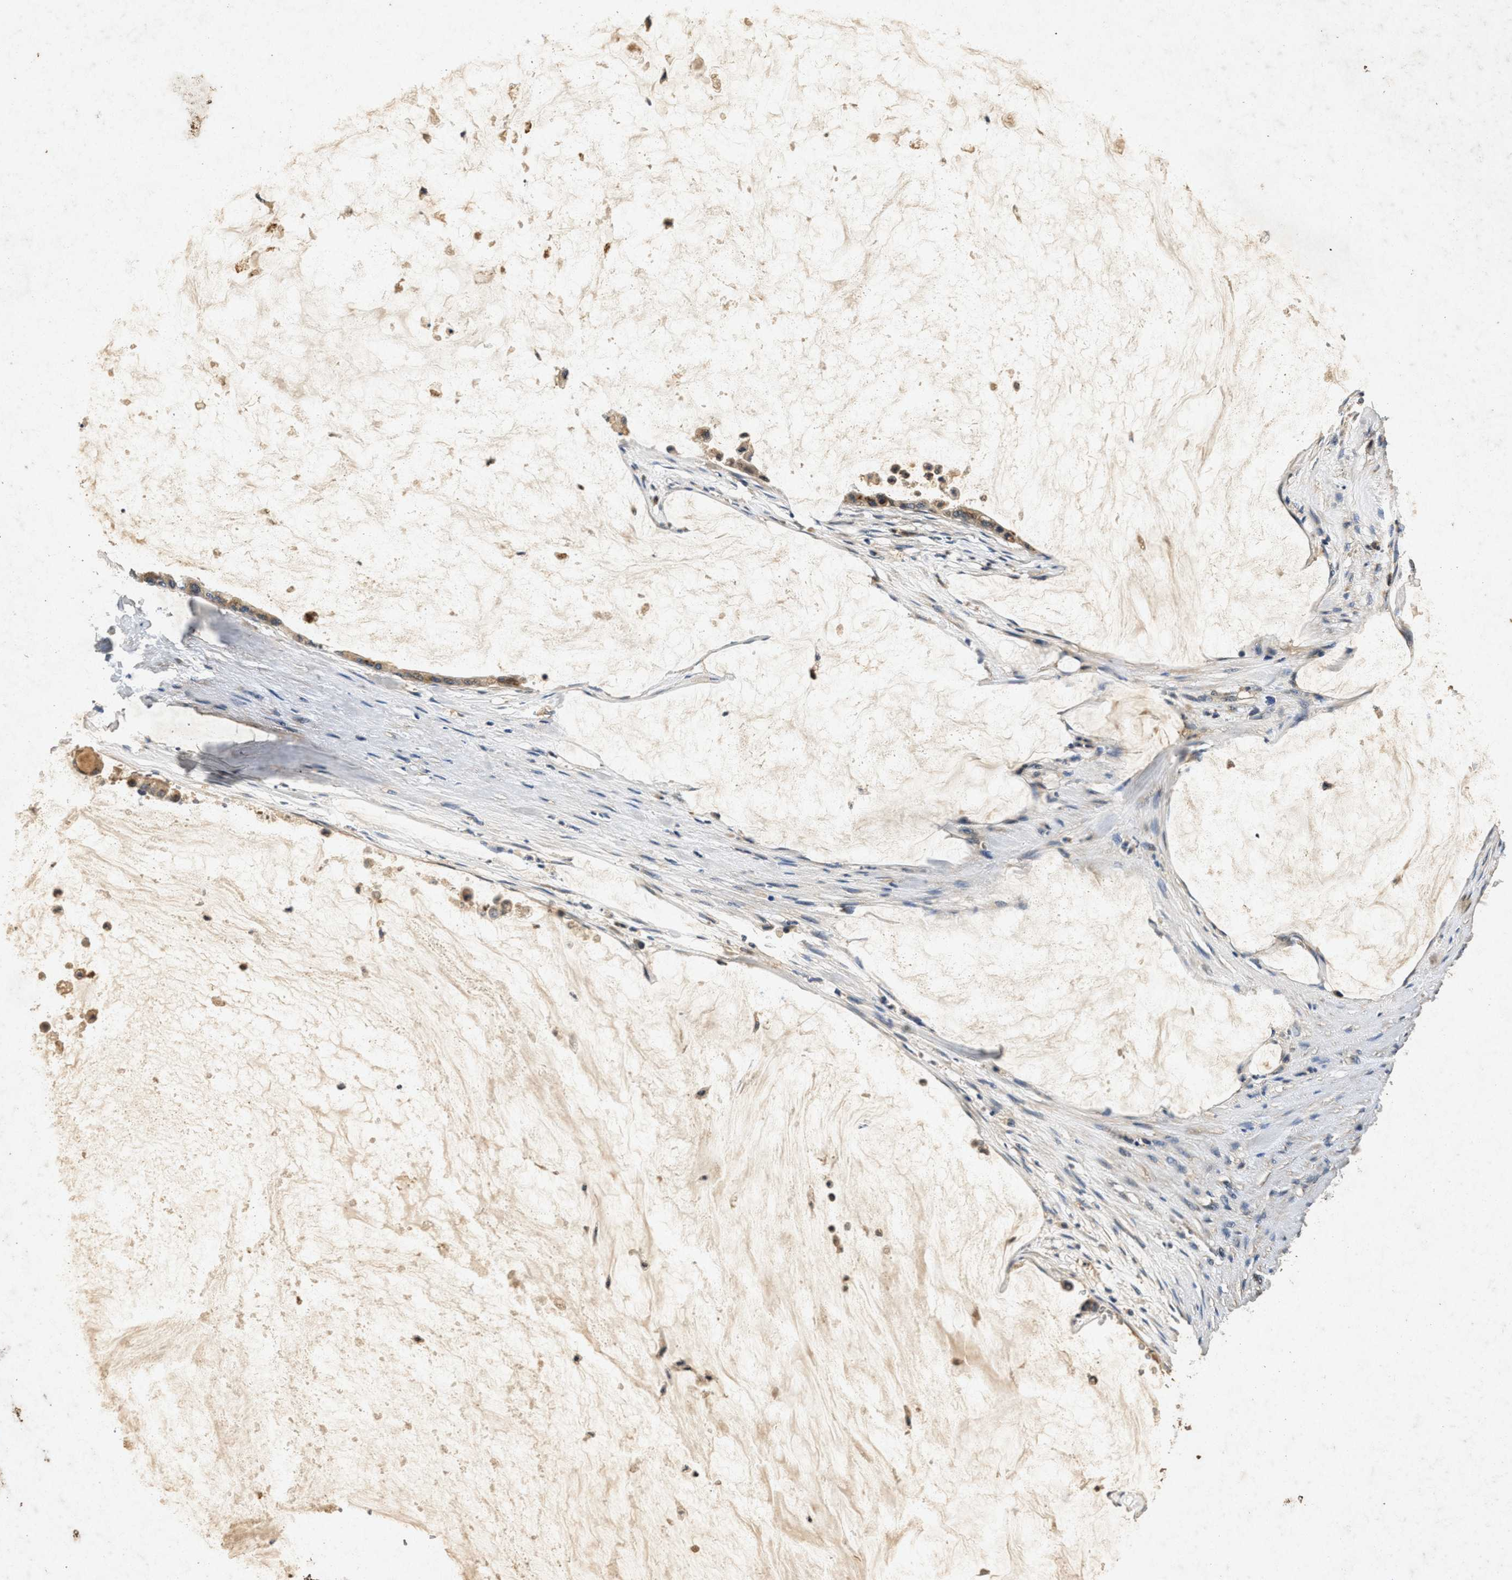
{"staining": {"intensity": "moderate", "quantity": ">75%", "location": "cytoplasmic/membranous"}, "tissue": "pancreatic cancer", "cell_type": "Tumor cells", "image_type": "cancer", "snomed": [{"axis": "morphology", "description": "Adenocarcinoma, NOS"}, {"axis": "topography", "description": "Pancreas"}], "caption": "Immunohistochemical staining of pancreatic adenocarcinoma shows medium levels of moderate cytoplasmic/membranous protein staining in approximately >75% of tumor cells. Immunohistochemistry stains the protein in brown and the nuclei are stained blue.", "gene": "PPP1CC", "patient": {"sex": "male", "age": 41}}